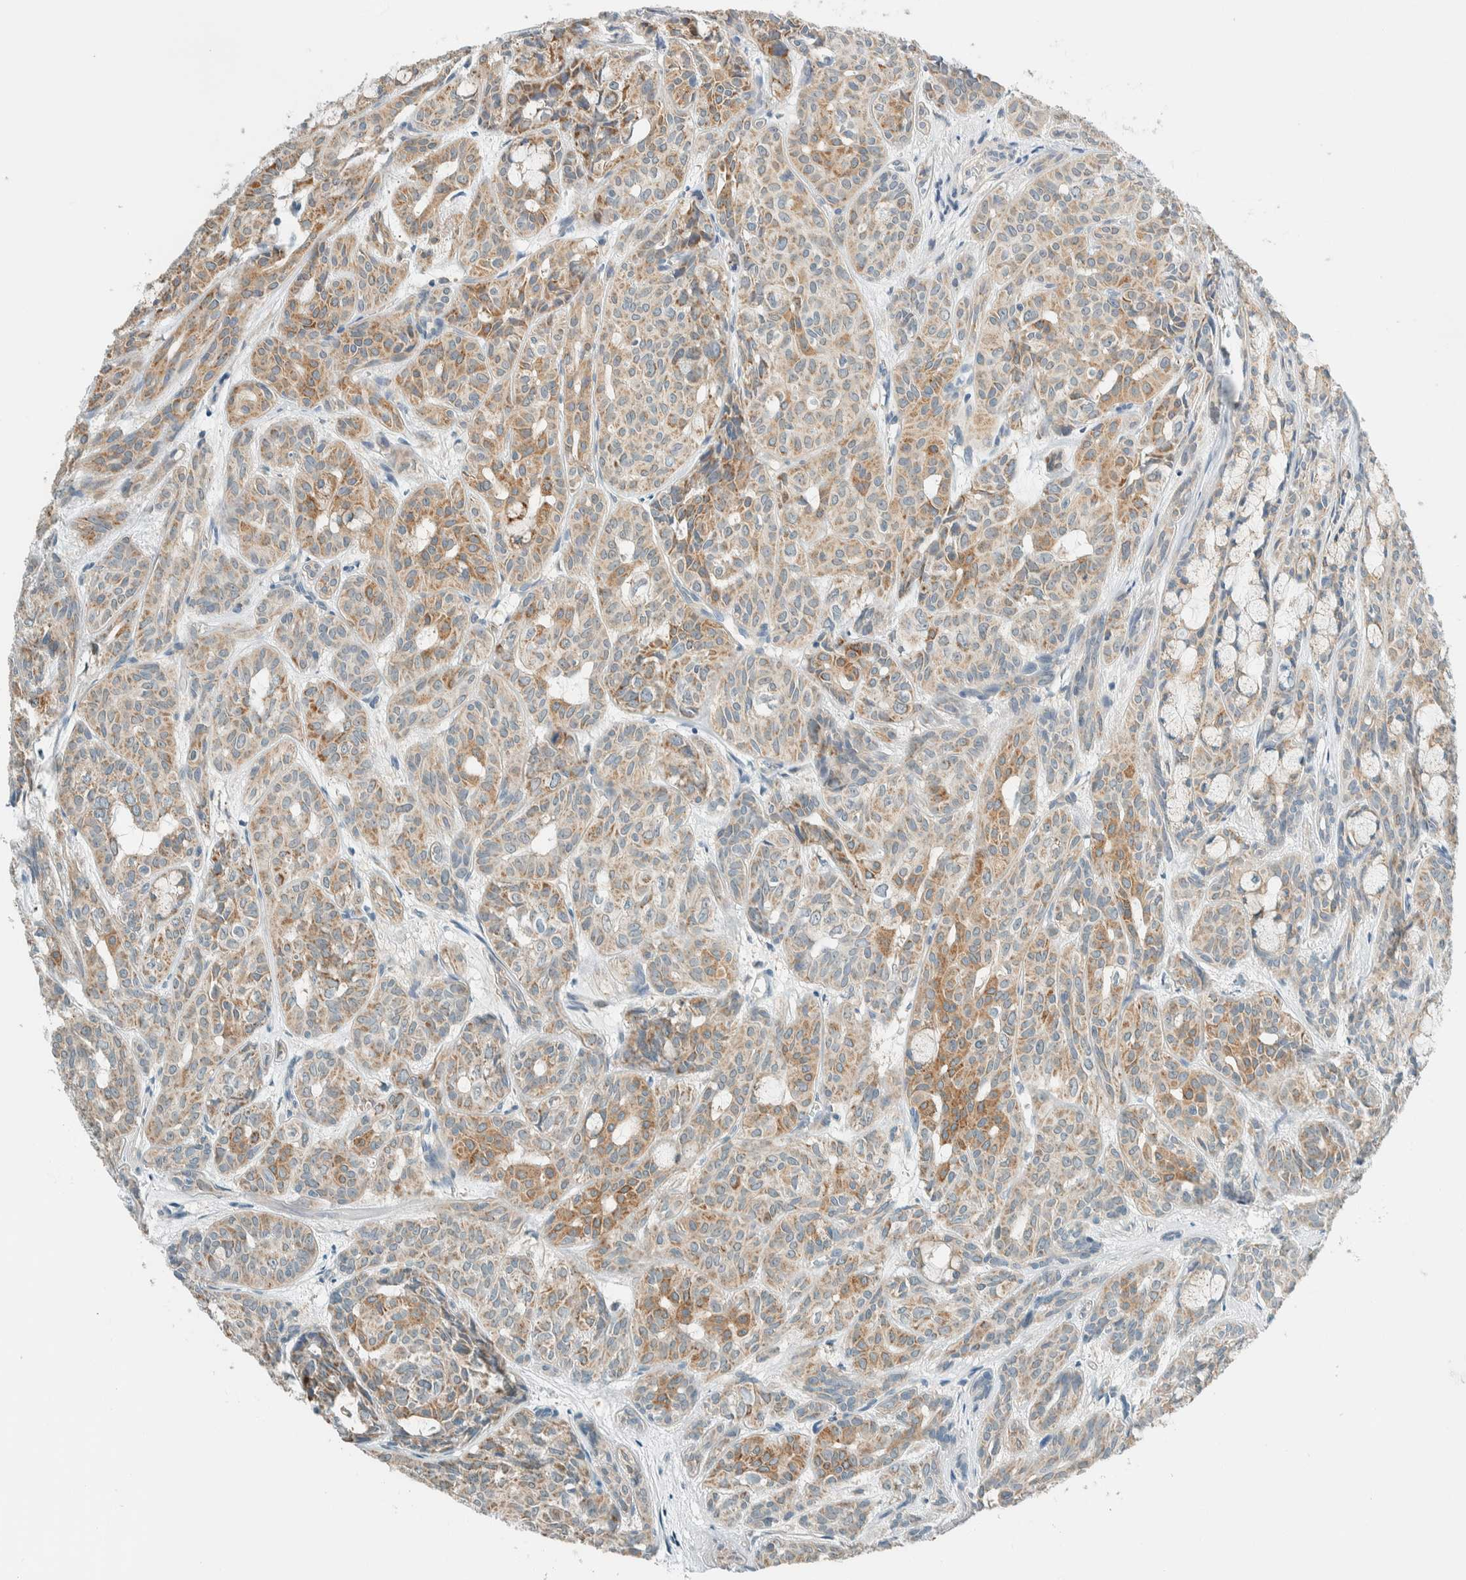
{"staining": {"intensity": "moderate", "quantity": ">75%", "location": "cytoplasmic/membranous"}, "tissue": "head and neck cancer", "cell_type": "Tumor cells", "image_type": "cancer", "snomed": [{"axis": "morphology", "description": "Adenocarcinoma, NOS"}, {"axis": "topography", "description": "Salivary gland, NOS"}, {"axis": "topography", "description": "Head-Neck"}], "caption": "Approximately >75% of tumor cells in adenocarcinoma (head and neck) exhibit moderate cytoplasmic/membranous protein expression as visualized by brown immunohistochemical staining.", "gene": "ALDH7A1", "patient": {"sex": "female", "age": 76}}